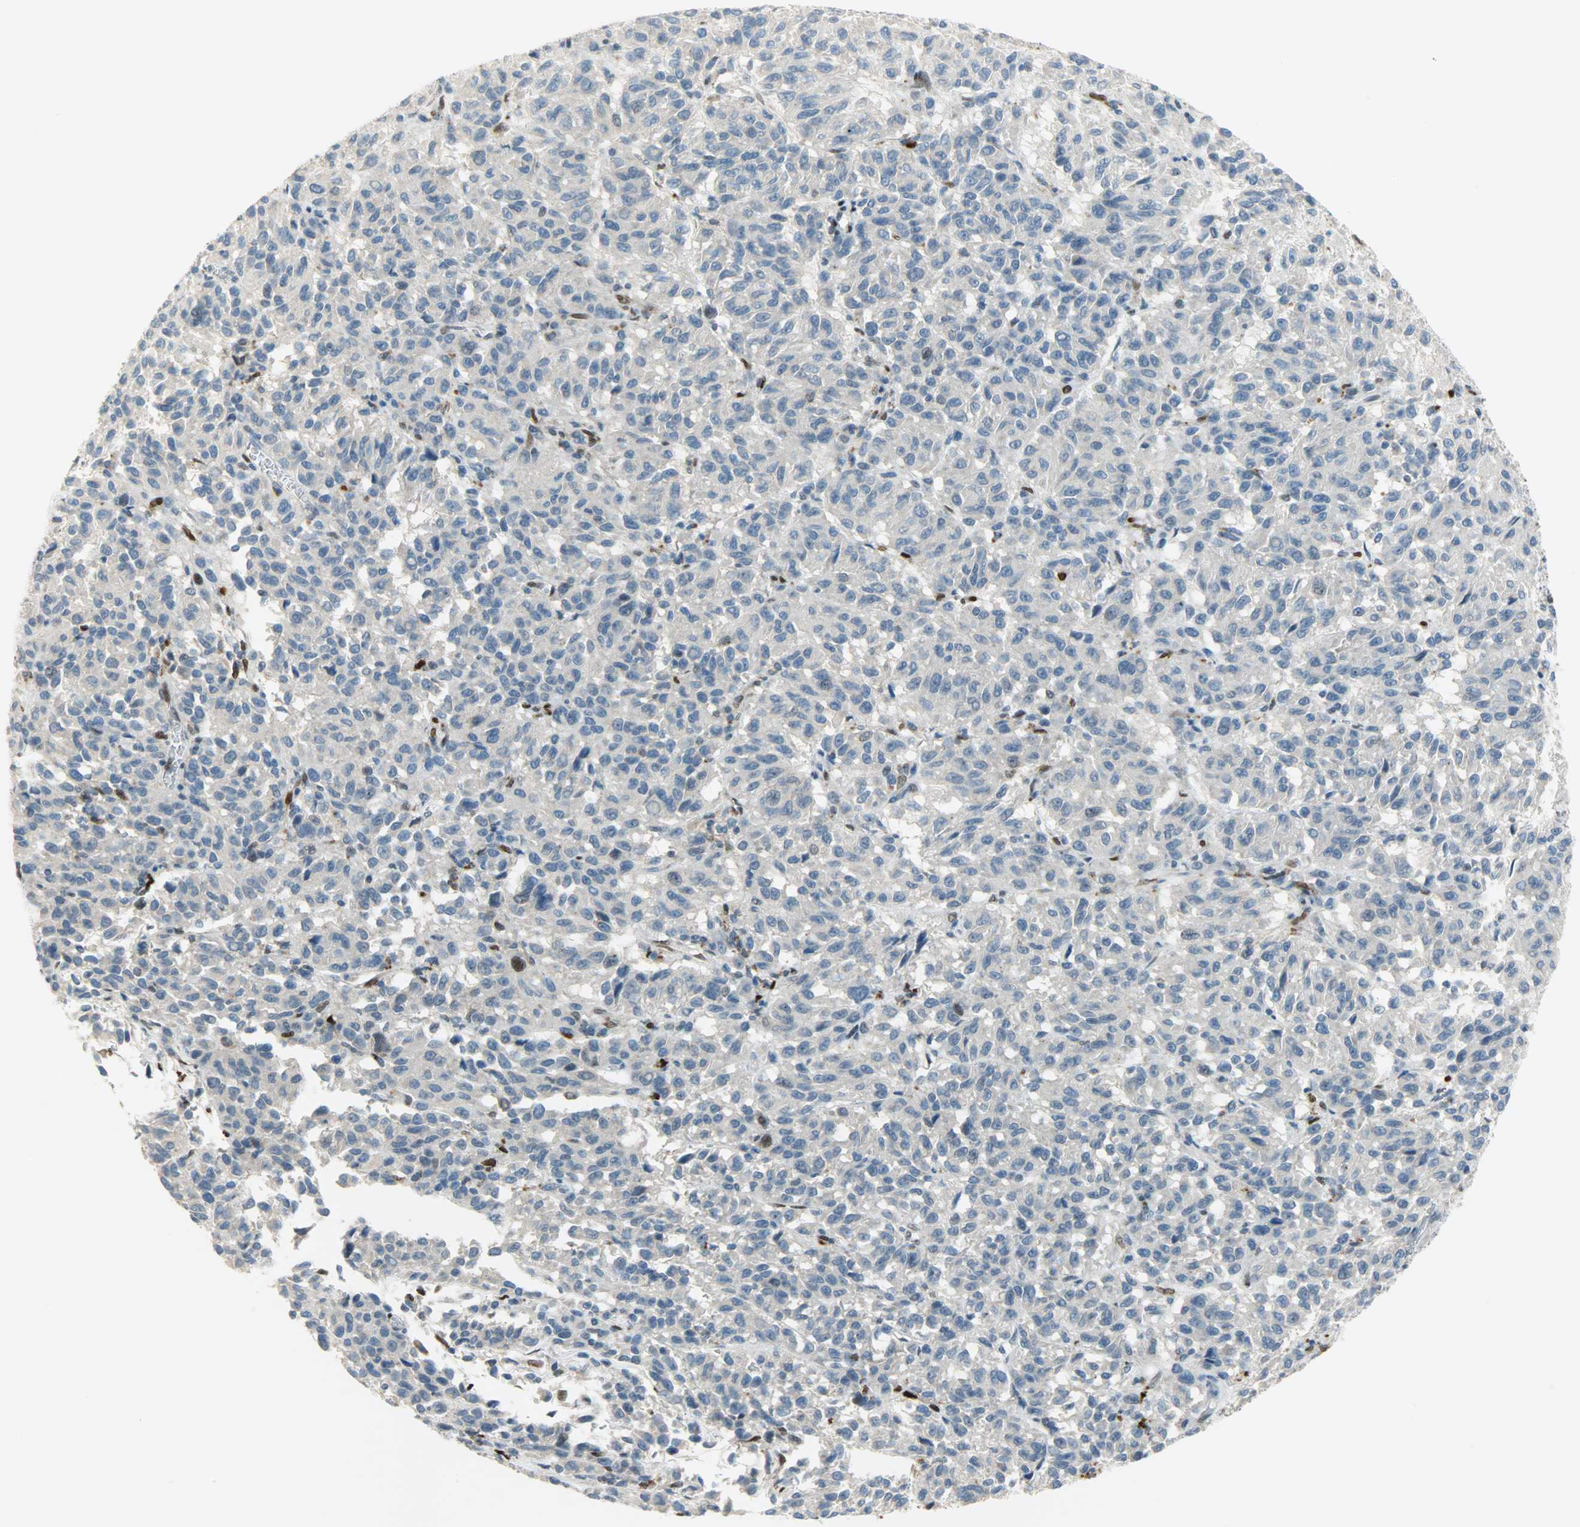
{"staining": {"intensity": "negative", "quantity": "none", "location": "none"}, "tissue": "melanoma", "cell_type": "Tumor cells", "image_type": "cancer", "snomed": [{"axis": "morphology", "description": "Malignant melanoma, Metastatic site"}, {"axis": "topography", "description": "Lung"}], "caption": "Tumor cells show no significant staining in malignant melanoma (metastatic site). (DAB (3,3'-diaminobenzidine) immunohistochemistry (IHC) visualized using brightfield microscopy, high magnification).", "gene": "JUNB", "patient": {"sex": "male", "age": 64}}